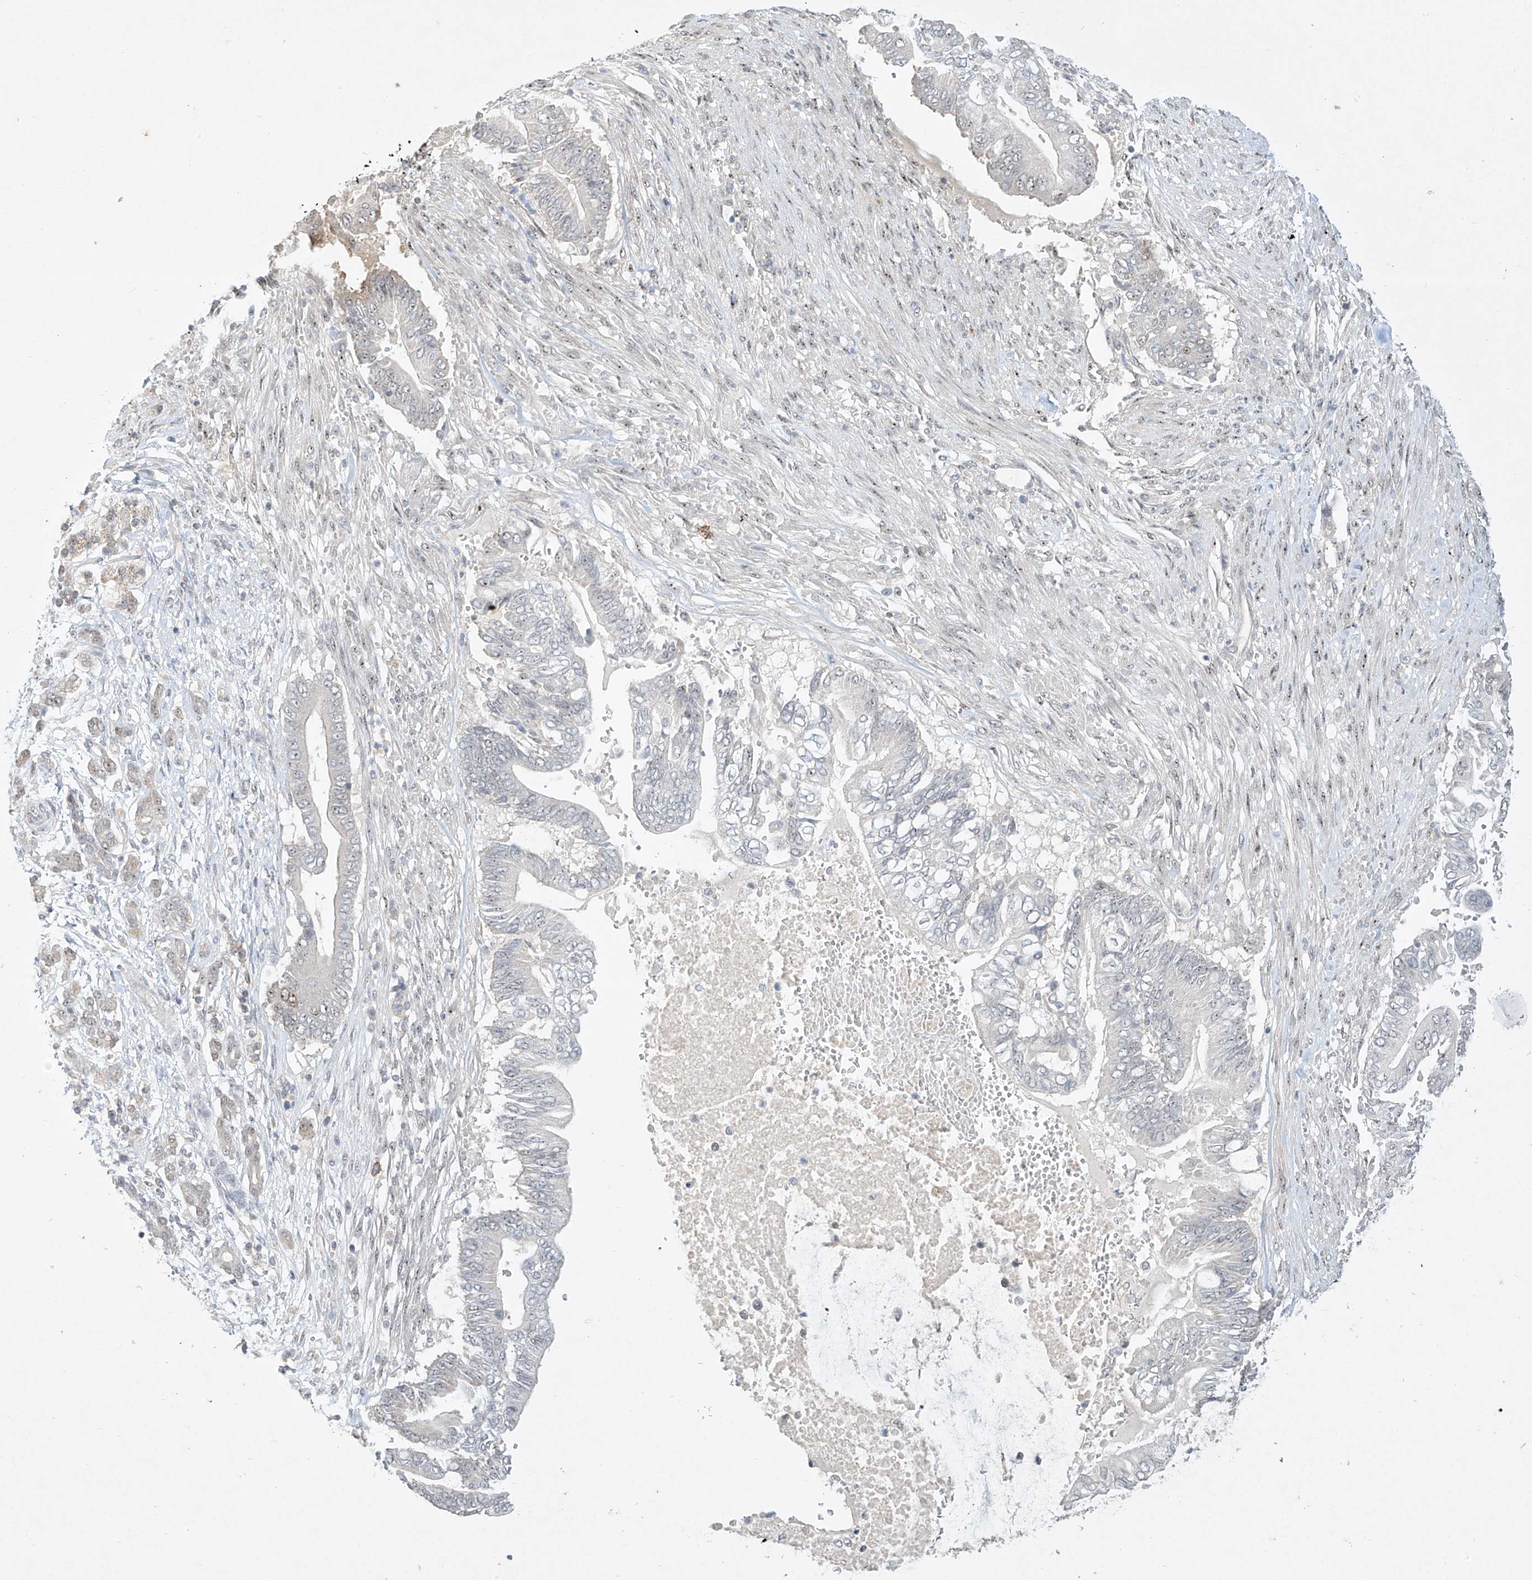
{"staining": {"intensity": "negative", "quantity": "none", "location": "none"}, "tissue": "pancreatic cancer", "cell_type": "Tumor cells", "image_type": "cancer", "snomed": [{"axis": "morphology", "description": "Adenocarcinoma, NOS"}, {"axis": "topography", "description": "Pancreas"}], "caption": "A histopathology image of adenocarcinoma (pancreatic) stained for a protein demonstrates no brown staining in tumor cells.", "gene": "TASP1", "patient": {"sex": "male", "age": 68}}